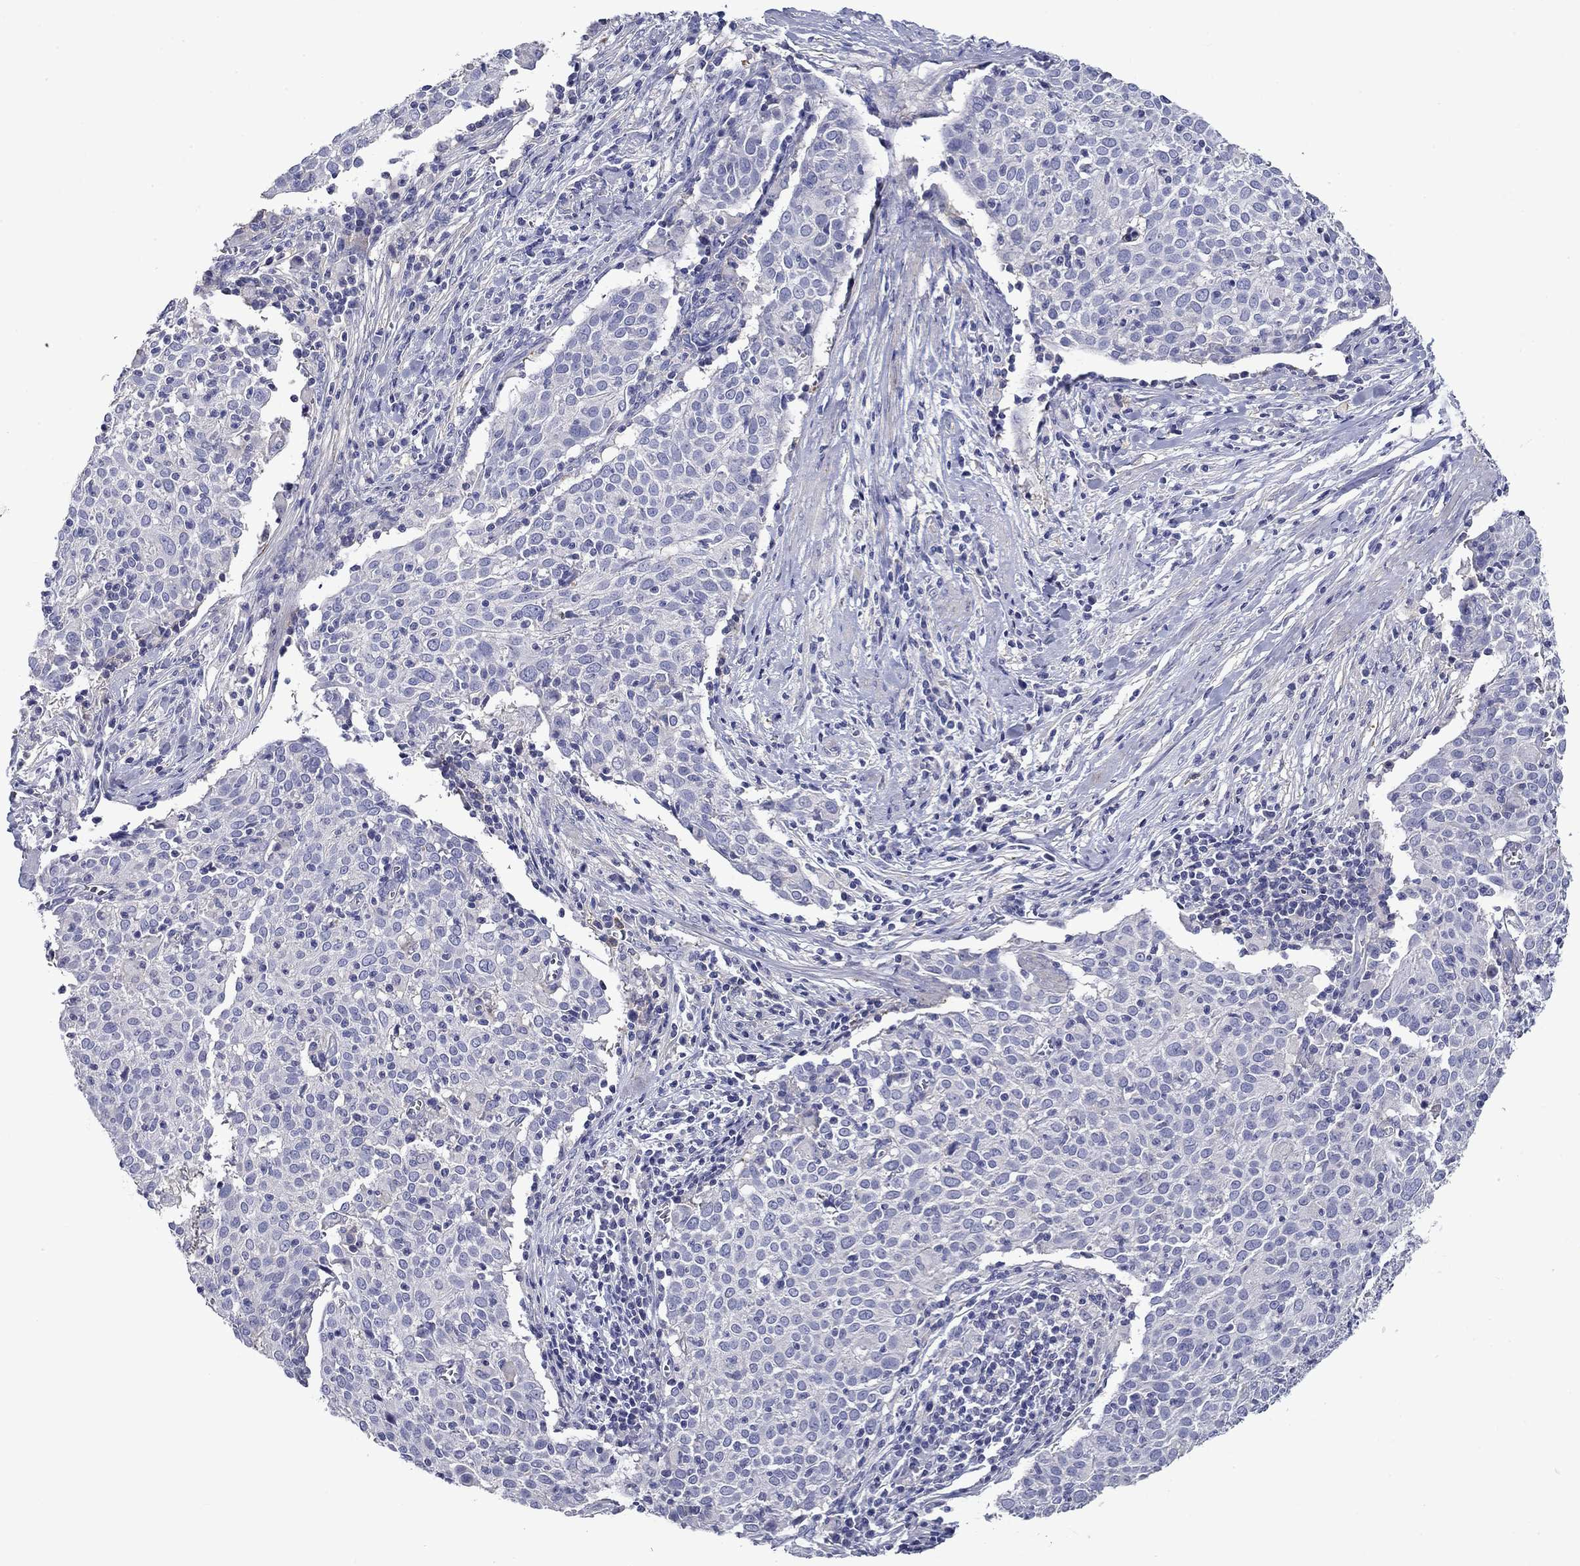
{"staining": {"intensity": "negative", "quantity": "none", "location": "none"}, "tissue": "cervical cancer", "cell_type": "Tumor cells", "image_type": "cancer", "snomed": [{"axis": "morphology", "description": "Squamous cell carcinoma, NOS"}, {"axis": "topography", "description": "Cervix"}], "caption": "This is an IHC histopathology image of cervical cancer. There is no expression in tumor cells.", "gene": "CNDP1", "patient": {"sex": "female", "age": 39}}